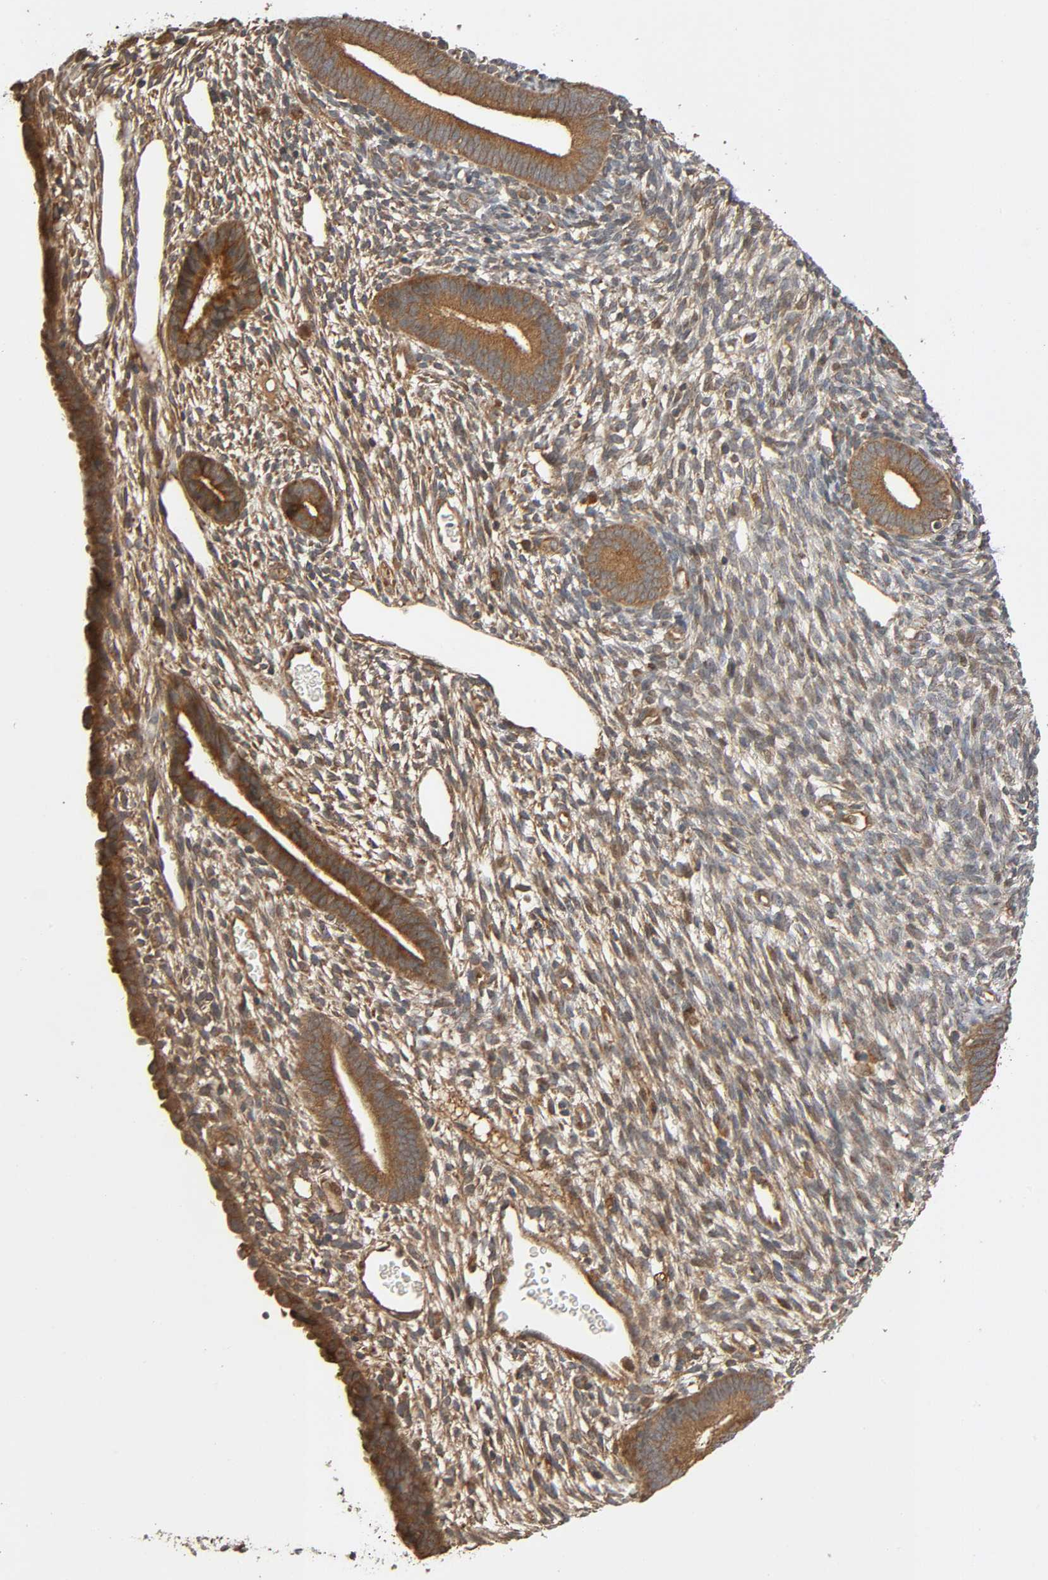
{"staining": {"intensity": "moderate", "quantity": ">75%", "location": "cytoplasmic/membranous"}, "tissue": "endometrium", "cell_type": "Cells in endometrial stroma", "image_type": "normal", "snomed": [{"axis": "morphology", "description": "Normal tissue, NOS"}, {"axis": "topography", "description": "Endometrium"}], "caption": "Normal endometrium demonstrates moderate cytoplasmic/membranous staining in about >75% of cells in endometrial stroma.", "gene": "MAP3K8", "patient": {"sex": "female", "age": 57}}